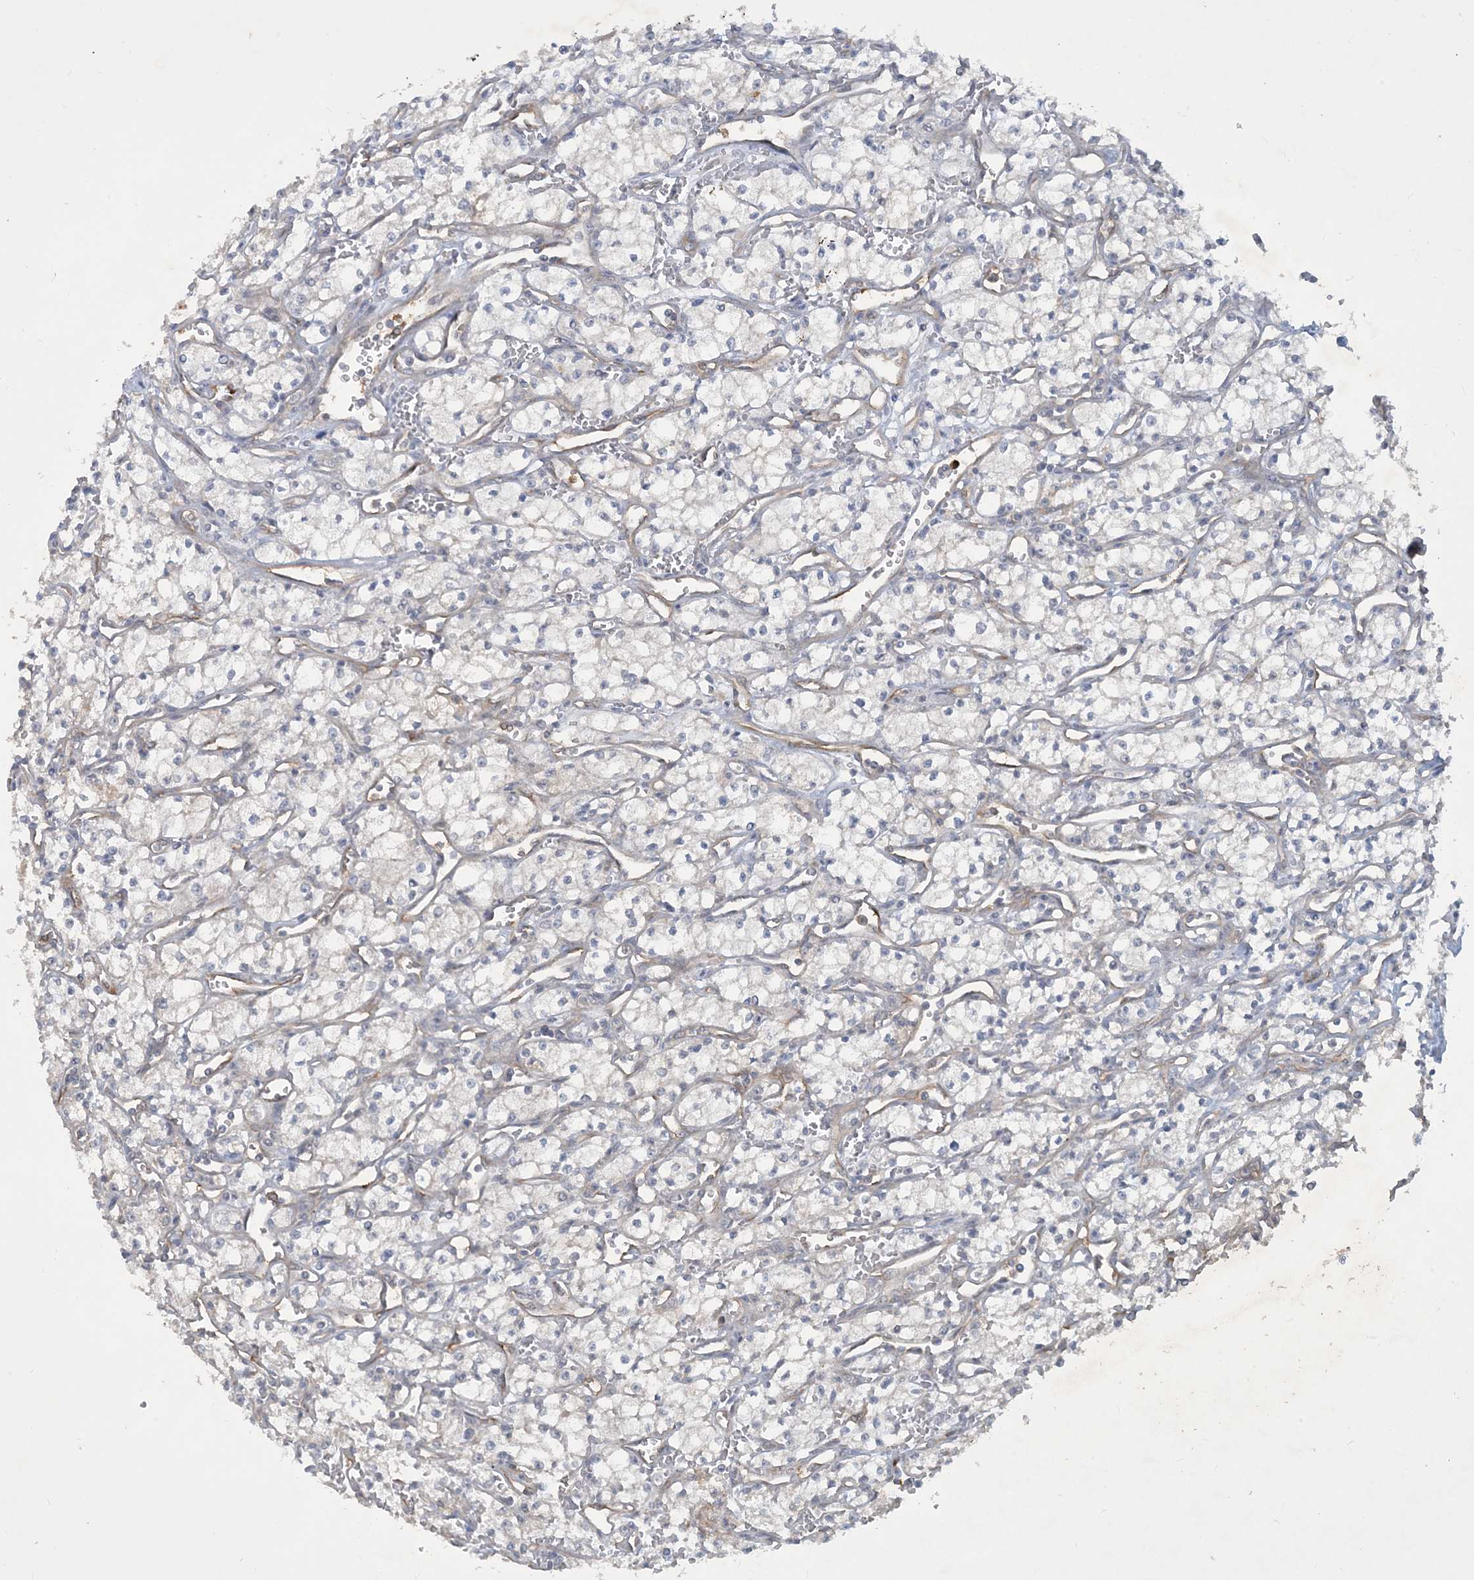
{"staining": {"intensity": "negative", "quantity": "none", "location": "none"}, "tissue": "renal cancer", "cell_type": "Tumor cells", "image_type": "cancer", "snomed": [{"axis": "morphology", "description": "Adenocarcinoma, NOS"}, {"axis": "topography", "description": "Kidney"}], "caption": "Immunohistochemistry photomicrograph of neoplastic tissue: human renal cancer stained with DAB (3,3'-diaminobenzidine) reveals no significant protein staining in tumor cells.", "gene": "CDS1", "patient": {"sex": "male", "age": 59}}